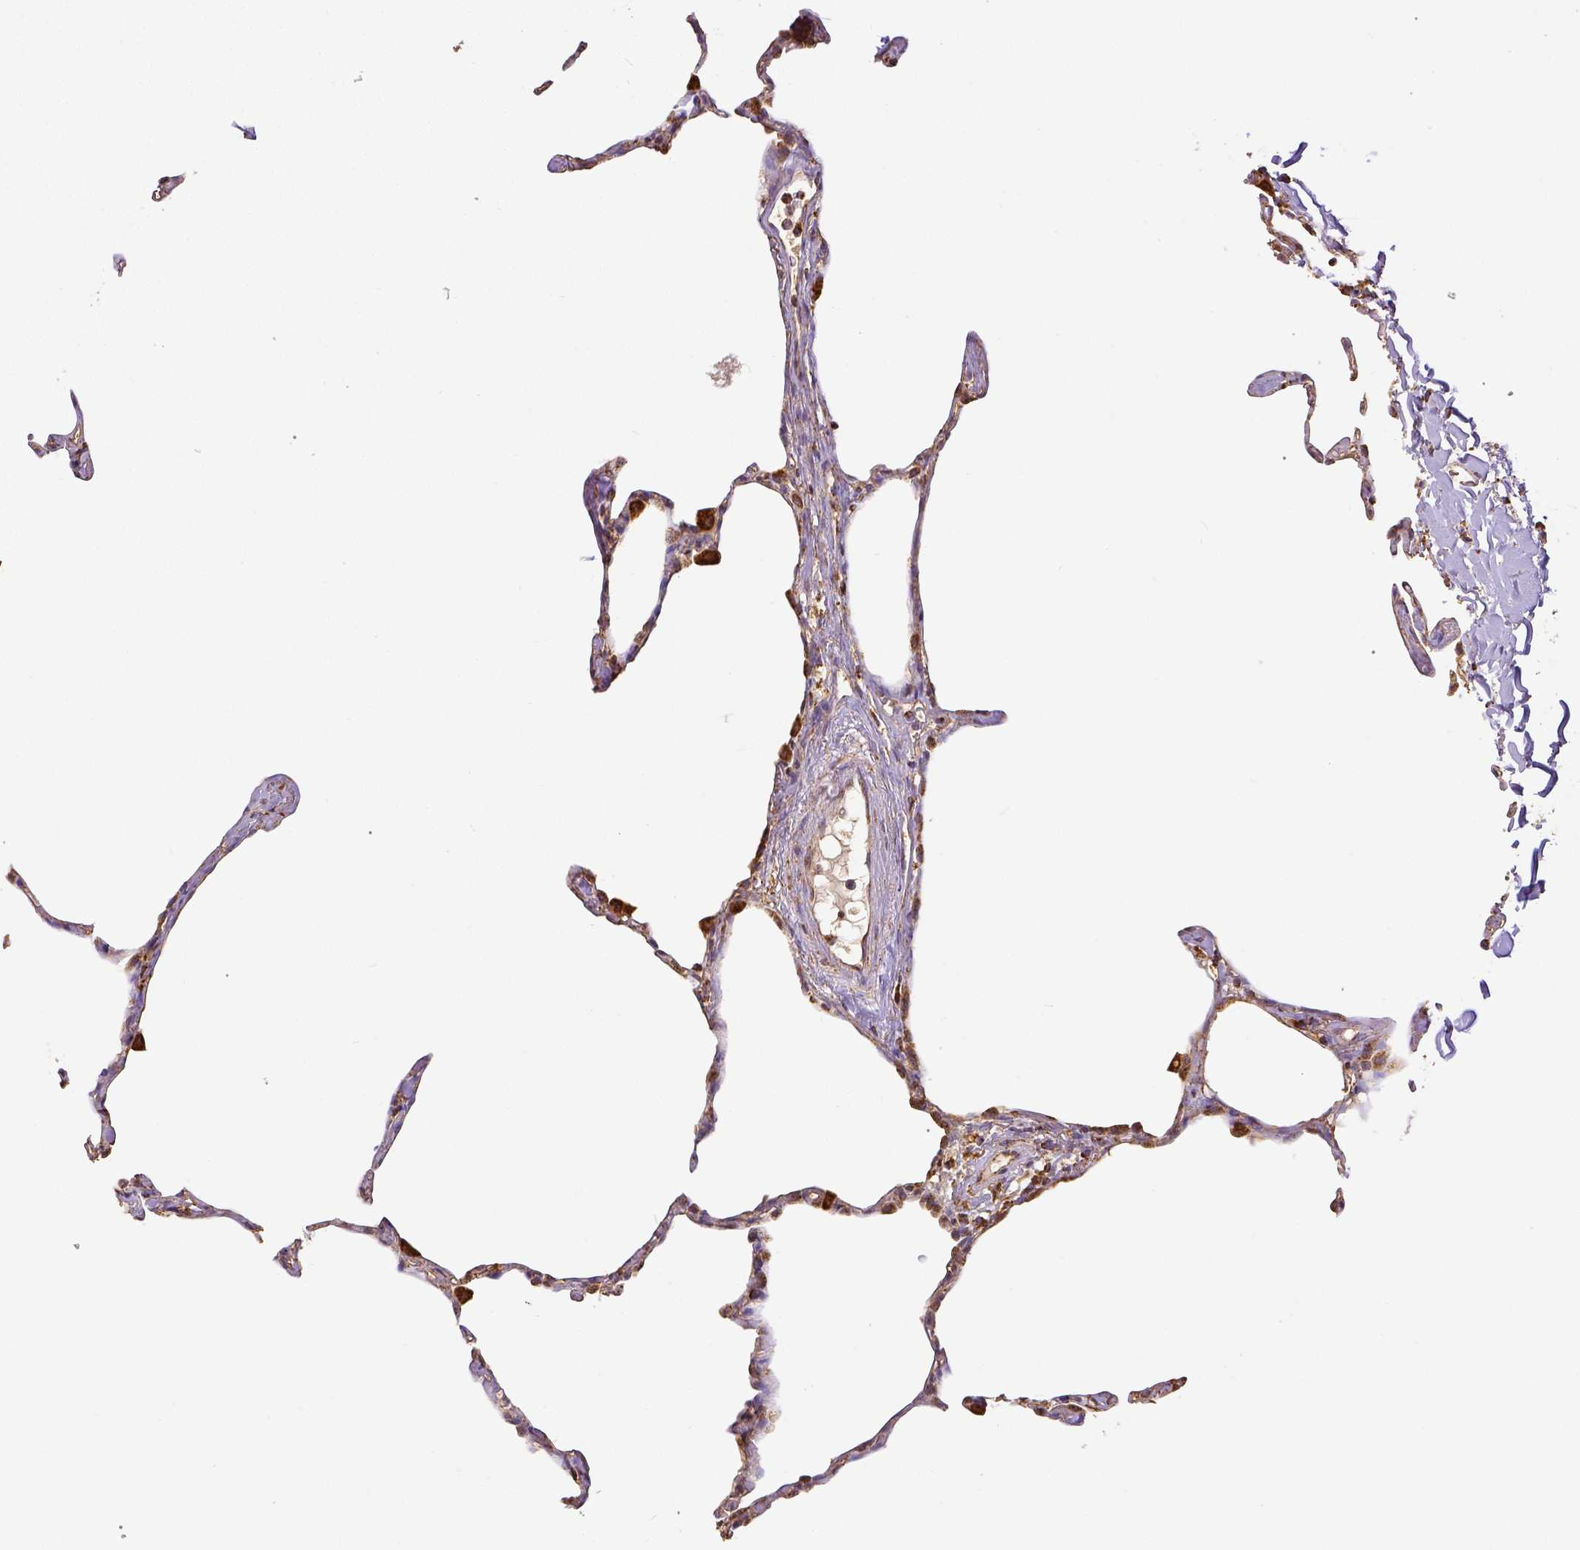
{"staining": {"intensity": "moderate", "quantity": ">75%", "location": "cytoplasmic/membranous"}, "tissue": "lung", "cell_type": "Alveolar cells", "image_type": "normal", "snomed": [{"axis": "morphology", "description": "Normal tissue, NOS"}, {"axis": "topography", "description": "Lung"}], "caption": "Alveolar cells display medium levels of moderate cytoplasmic/membranous staining in about >75% of cells in normal human lung. (DAB IHC, brown staining for protein, blue staining for nuclei).", "gene": "SDHB", "patient": {"sex": "male", "age": 65}}